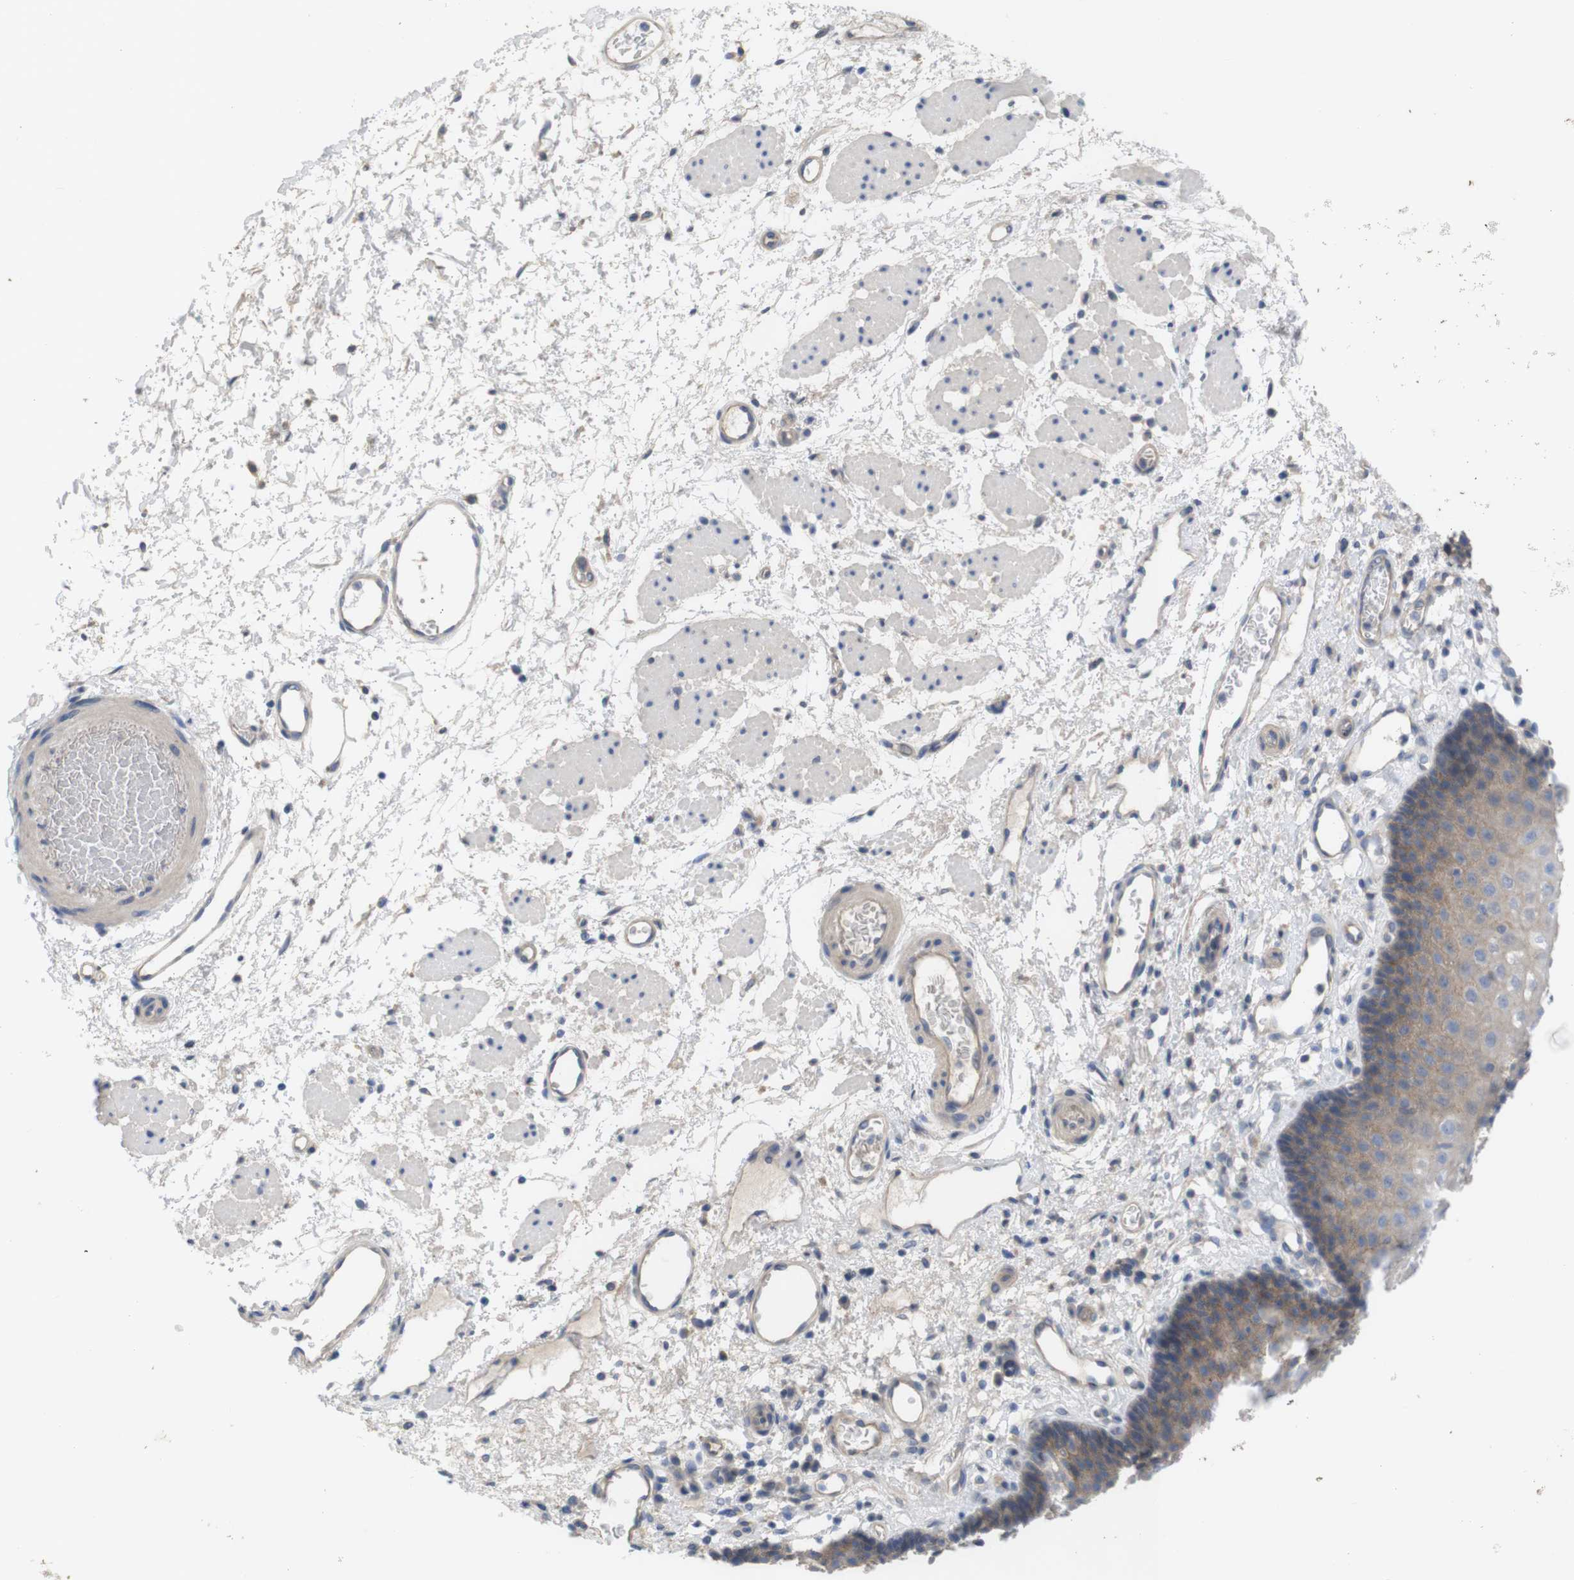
{"staining": {"intensity": "moderate", "quantity": "25%-75%", "location": "cytoplasmic/membranous"}, "tissue": "esophagus", "cell_type": "Squamous epithelial cells", "image_type": "normal", "snomed": [{"axis": "morphology", "description": "Normal tissue, NOS"}, {"axis": "topography", "description": "Esophagus"}], "caption": "Protein expression analysis of normal esophagus shows moderate cytoplasmic/membranous expression in approximately 25%-75% of squamous epithelial cells.", "gene": "KIDINS220", "patient": {"sex": "male", "age": 54}}